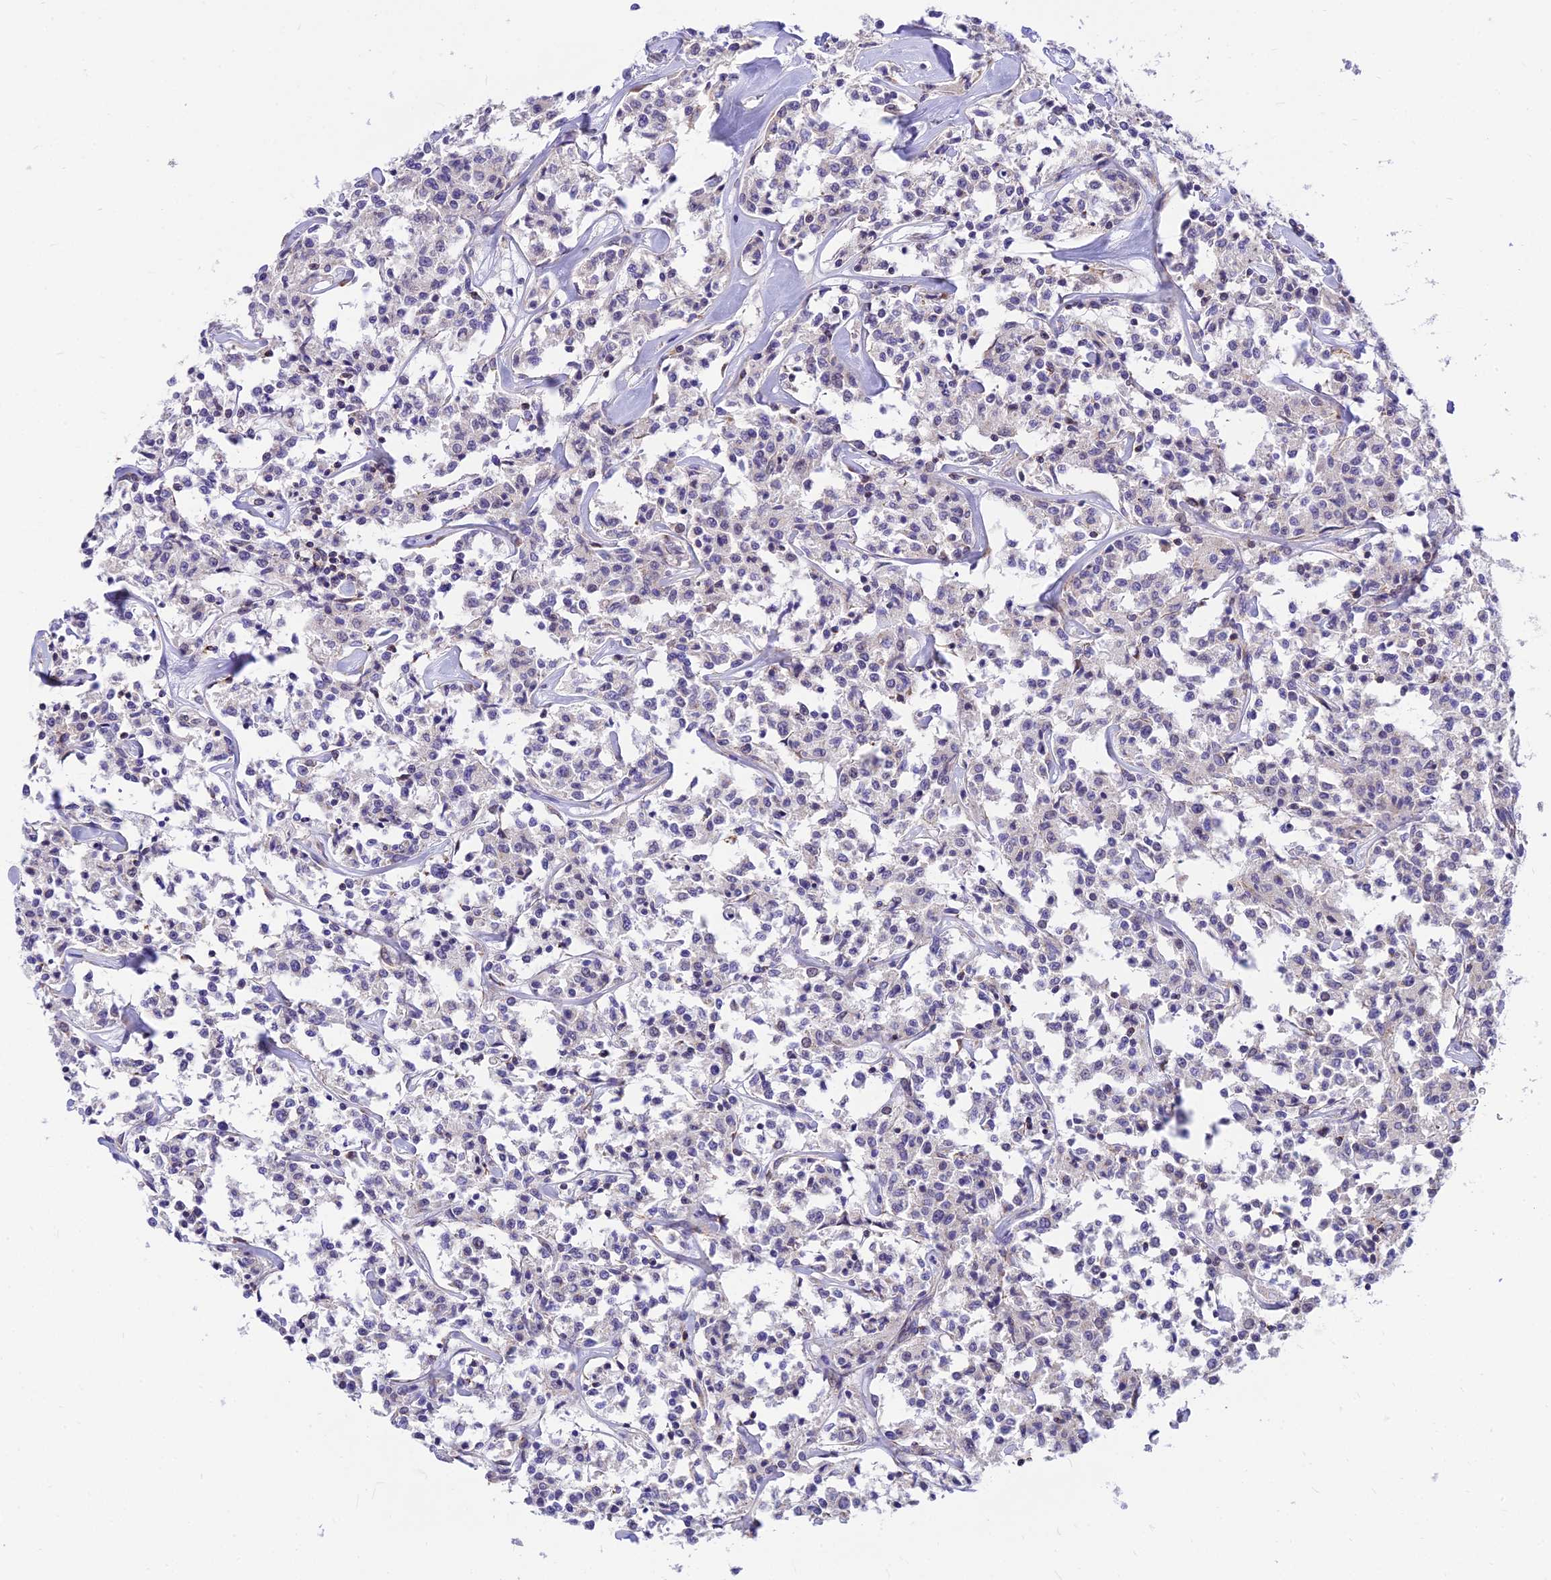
{"staining": {"intensity": "negative", "quantity": "none", "location": "none"}, "tissue": "lymphoma", "cell_type": "Tumor cells", "image_type": "cancer", "snomed": [{"axis": "morphology", "description": "Malignant lymphoma, non-Hodgkin's type, Low grade"}, {"axis": "topography", "description": "Small intestine"}], "caption": "Micrograph shows no protein staining in tumor cells of low-grade malignant lymphoma, non-Hodgkin's type tissue.", "gene": "C6orf132", "patient": {"sex": "female", "age": 59}}